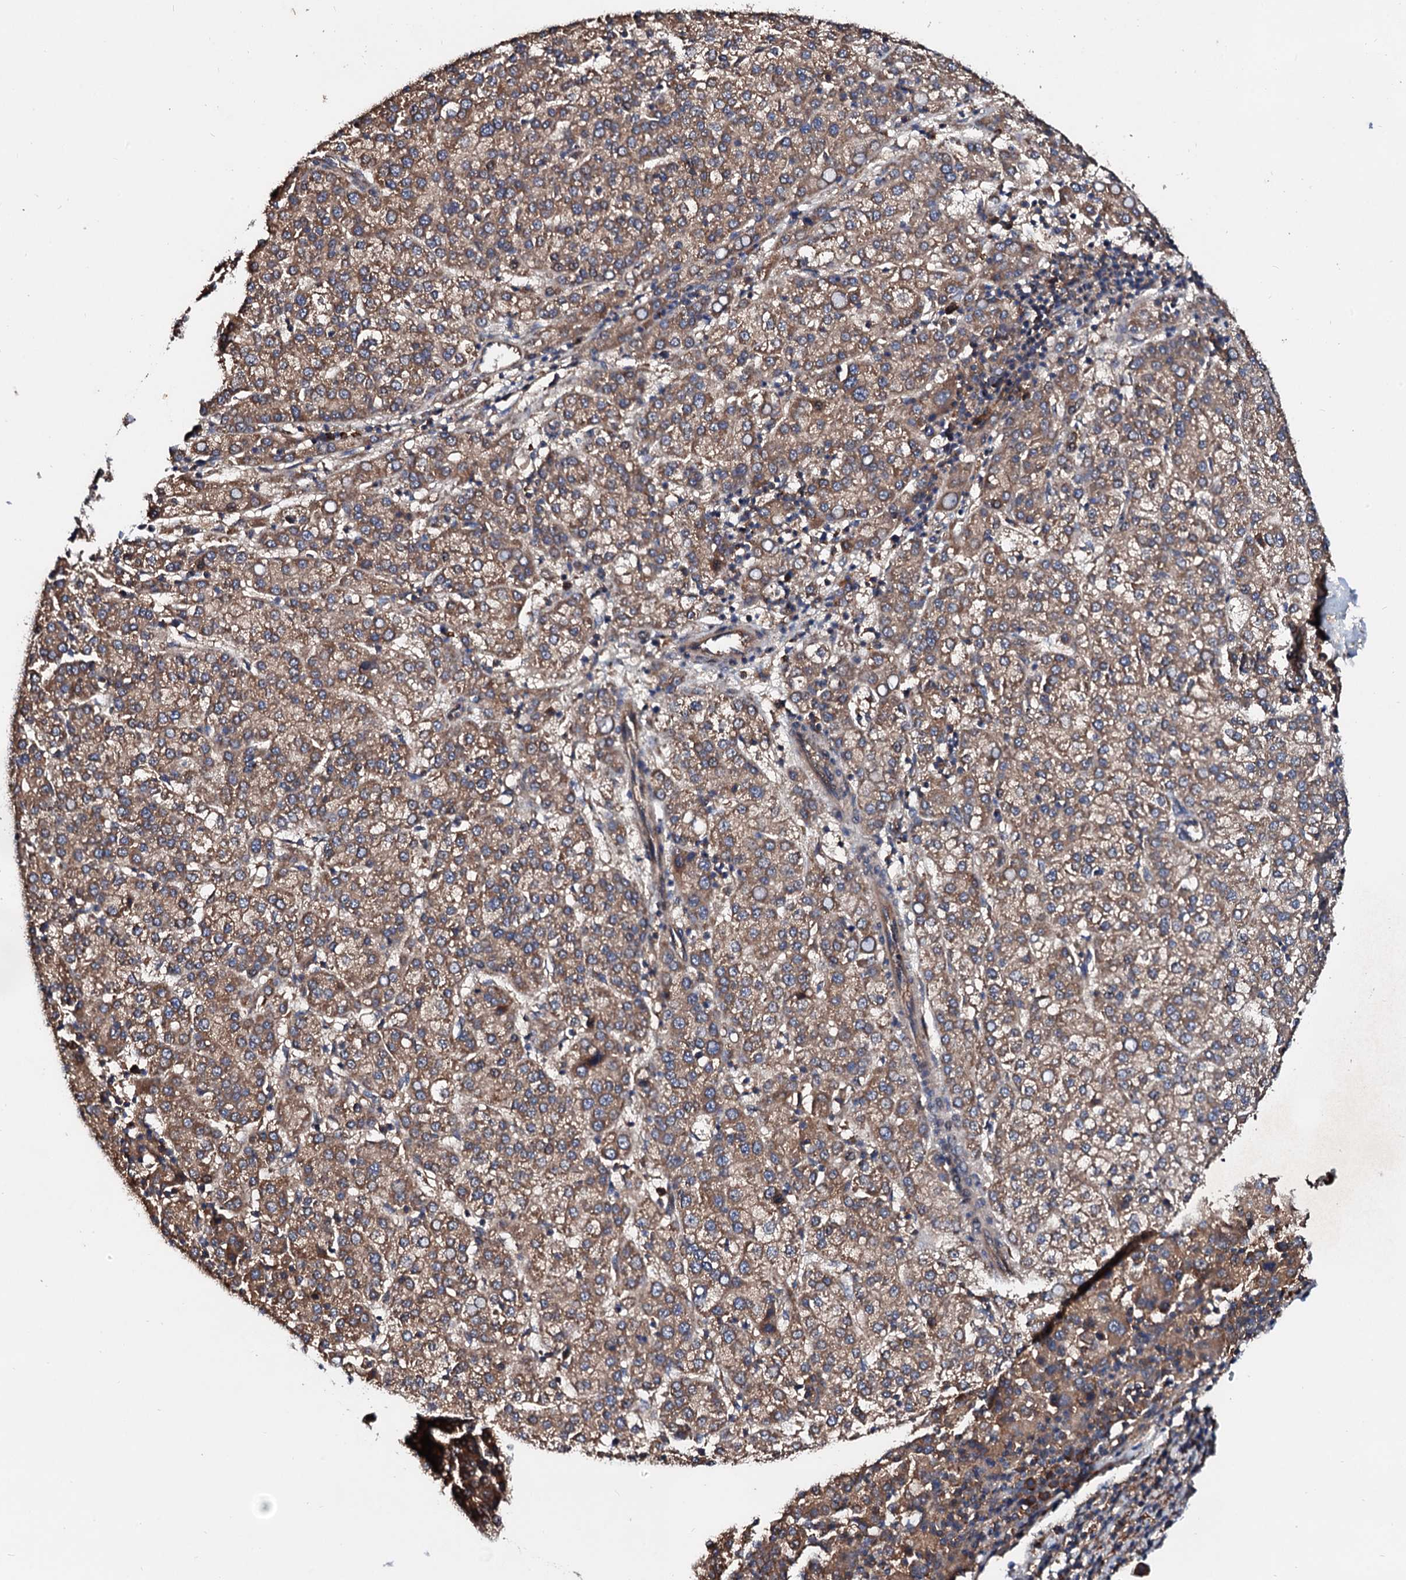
{"staining": {"intensity": "moderate", "quantity": ">75%", "location": "cytoplasmic/membranous"}, "tissue": "liver cancer", "cell_type": "Tumor cells", "image_type": "cancer", "snomed": [{"axis": "morphology", "description": "Carcinoma, Hepatocellular, NOS"}, {"axis": "topography", "description": "Liver"}], "caption": "A medium amount of moderate cytoplasmic/membranous positivity is present in approximately >75% of tumor cells in liver hepatocellular carcinoma tissue.", "gene": "EXTL1", "patient": {"sex": "female", "age": 58}}